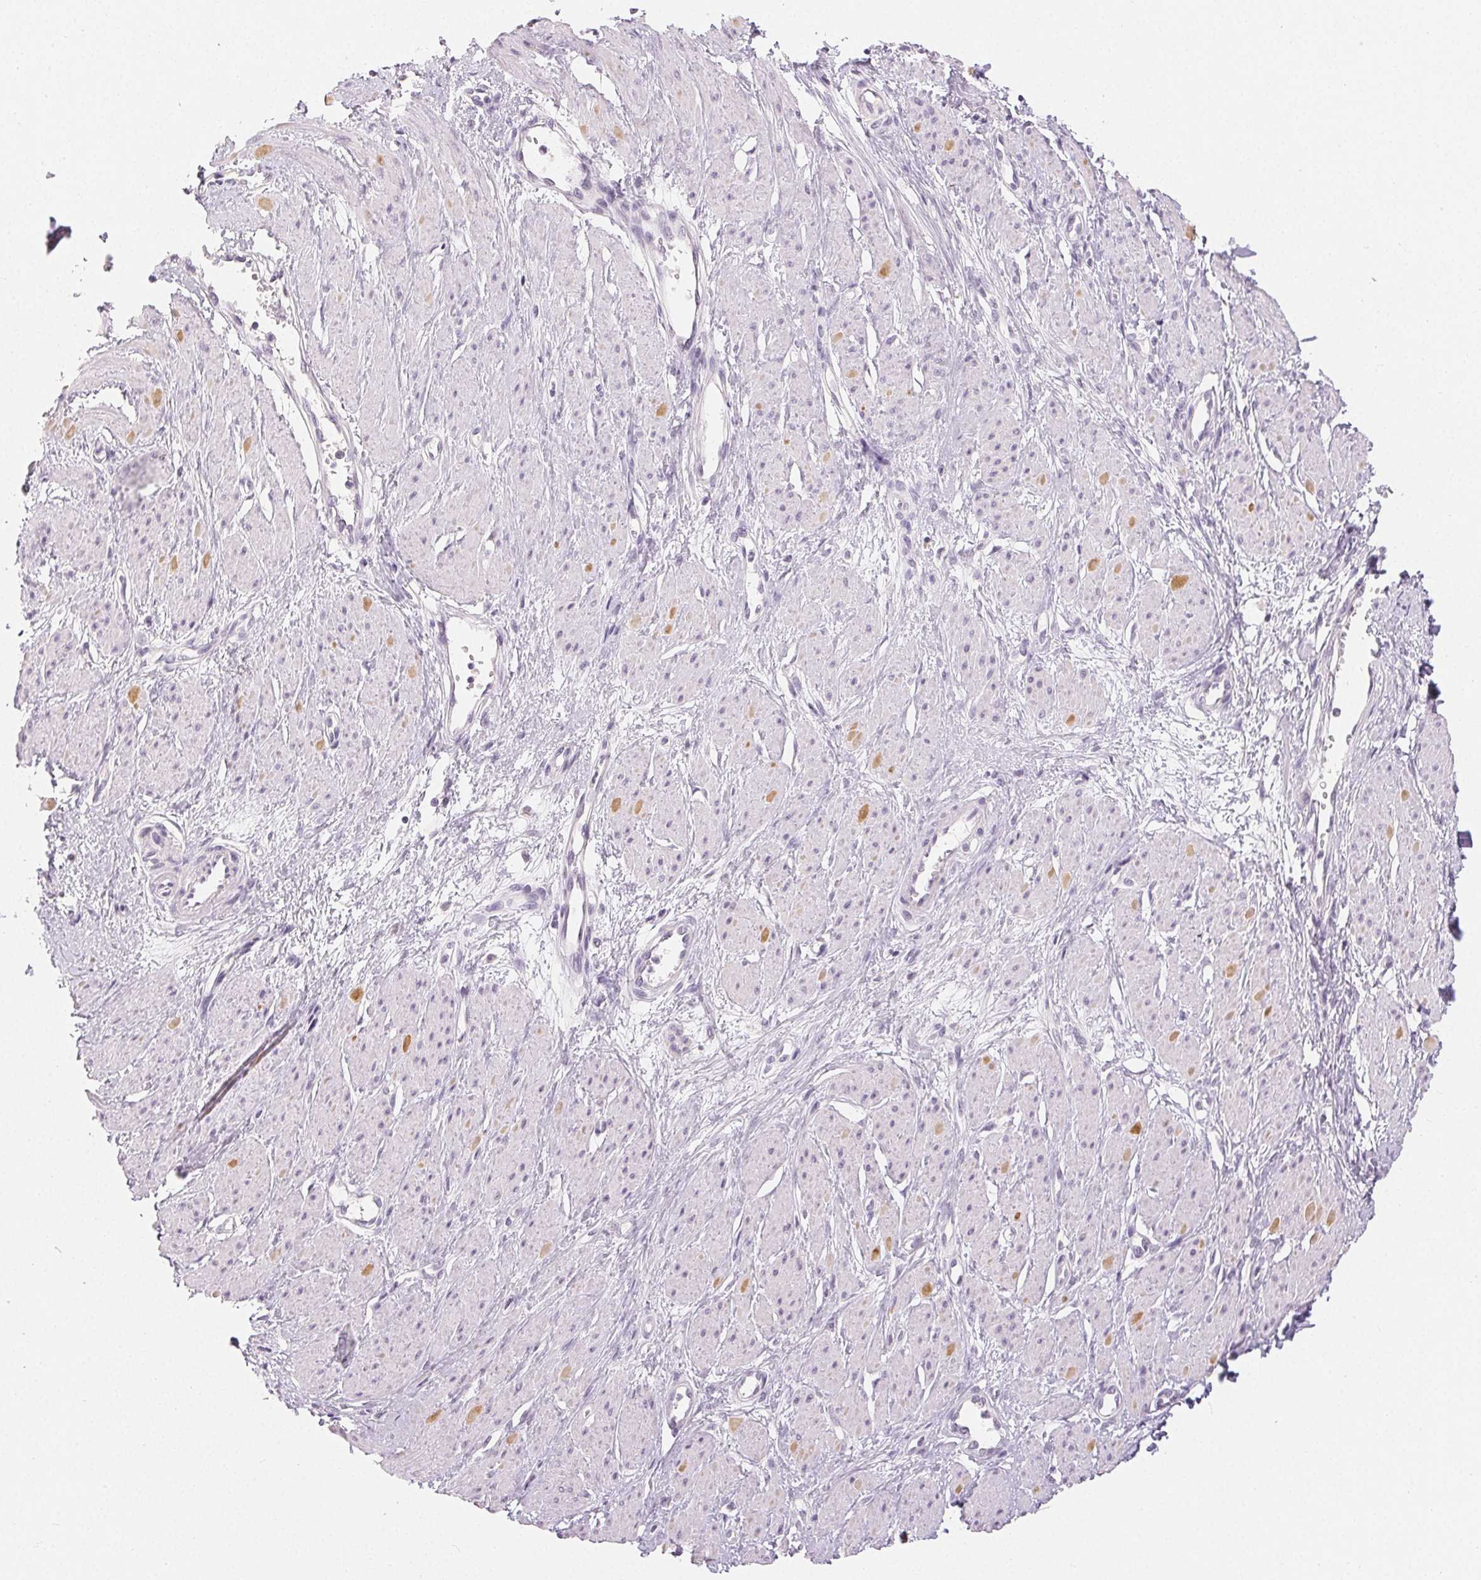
{"staining": {"intensity": "moderate", "quantity": "<25%", "location": "cytoplasmic/membranous"}, "tissue": "smooth muscle", "cell_type": "Smooth muscle cells", "image_type": "normal", "snomed": [{"axis": "morphology", "description": "Normal tissue, NOS"}, {"axis": "topography", "description": "Smooth muscle"}, {"axis": "topography", "description": "Uterus"}], "caption": "Protein analysis of benign smooth muscle reveals moderate cytoplasmic/membranous staining in approximately <25% of smooth muscle cells.", "gene": "SFTPD", "patient": {"sex": "female", "age": 39}}